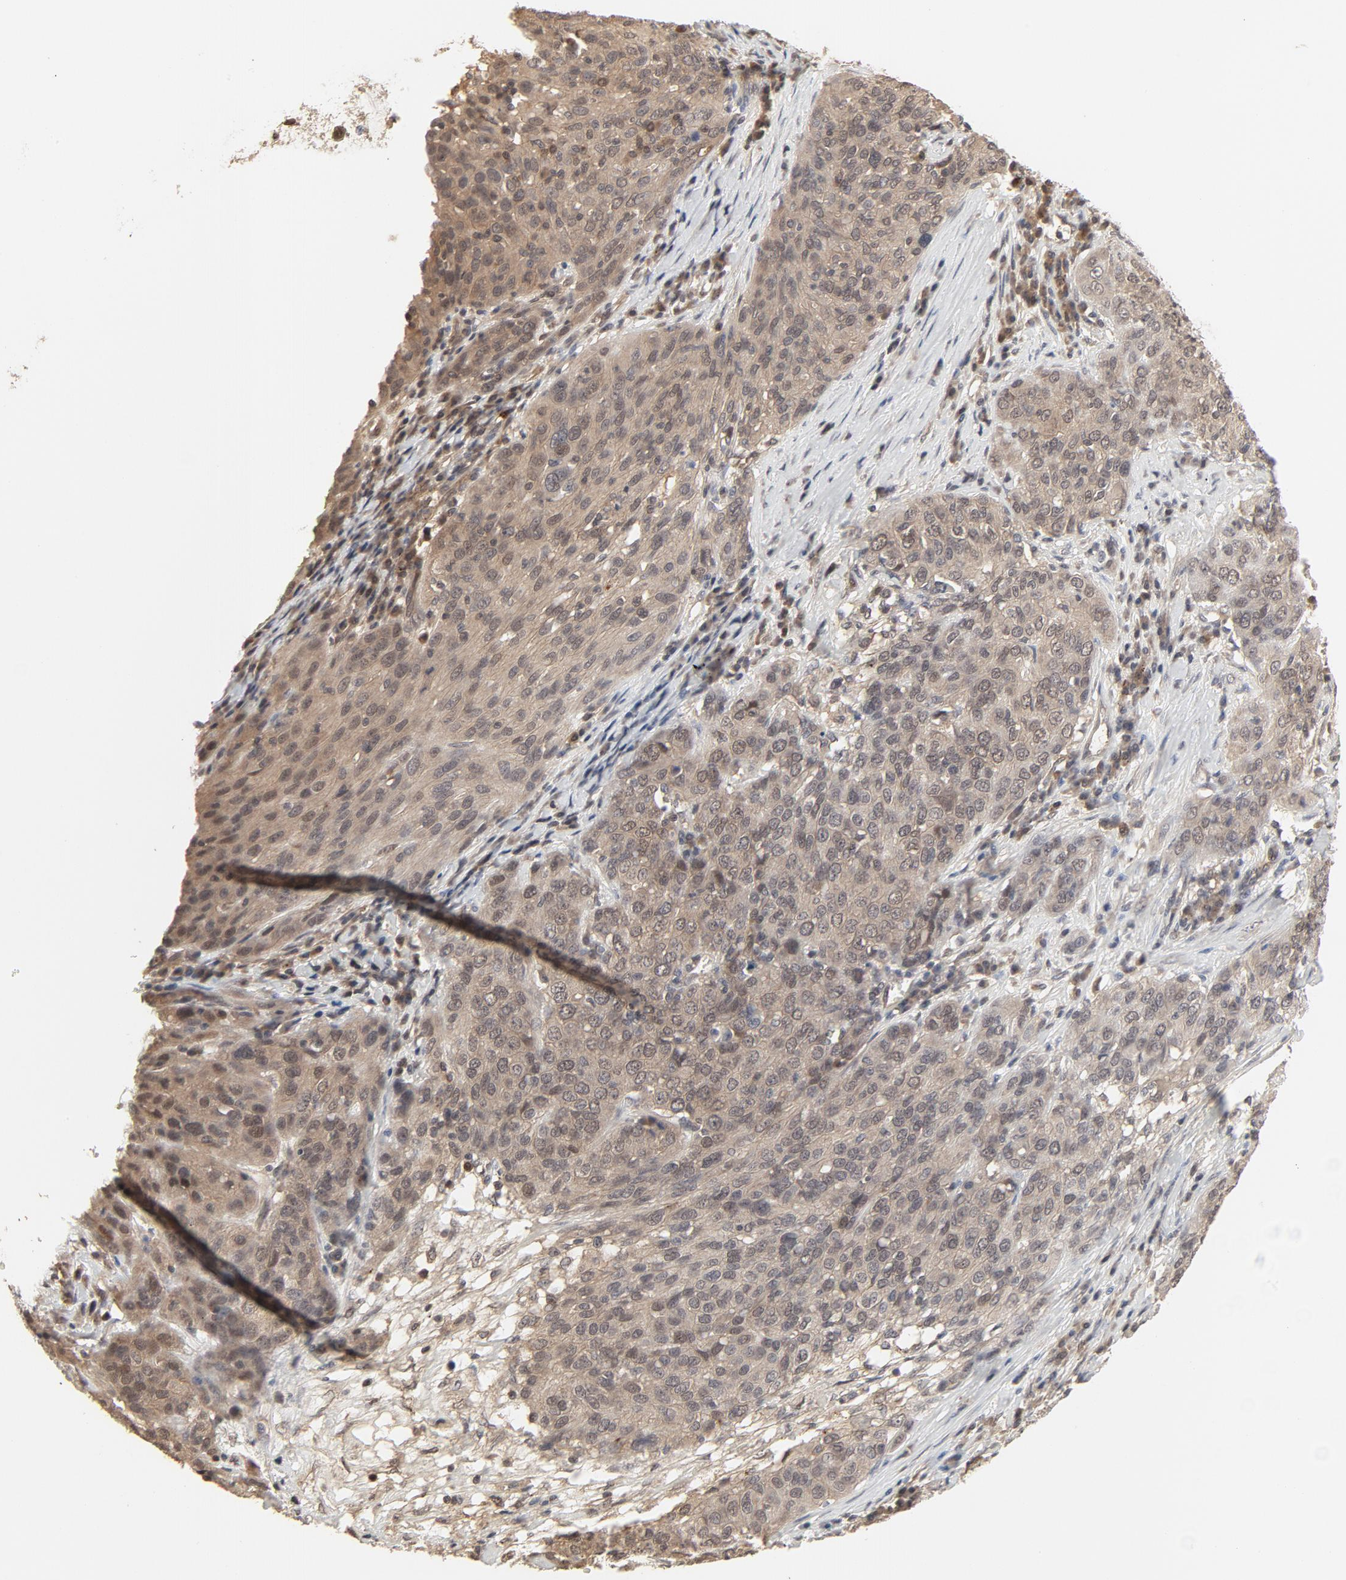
{"staining": {"intensity": "weak", "quantity": ">75%", "location": "cytoplasmic/membranous,nuclear"}, "tissue": "ovarian cancer", "cell_type": "Tumor cells", "image_type": "cancer", "snomed": [{"axis": "morphology", "description": "Carcinoma, endometroid"}, {"axis": "topography", "description": "Ovary"}], "caption": "Immunohistochemistry staining of ovarian endometroid carcinoma, which reveals low levels of weak cytoplasmic/membranous and nuclear expression in approximately >75% of tumor cells indicating weak cytoplasmic/membranous and nuclear protein staining. The staining was performed using DAB (brown) for protein detection and nuclei were counterstained in hematoxylin (blue).", "gene": "NEDD8", "patient": {"sex": "female", "age": 50}}